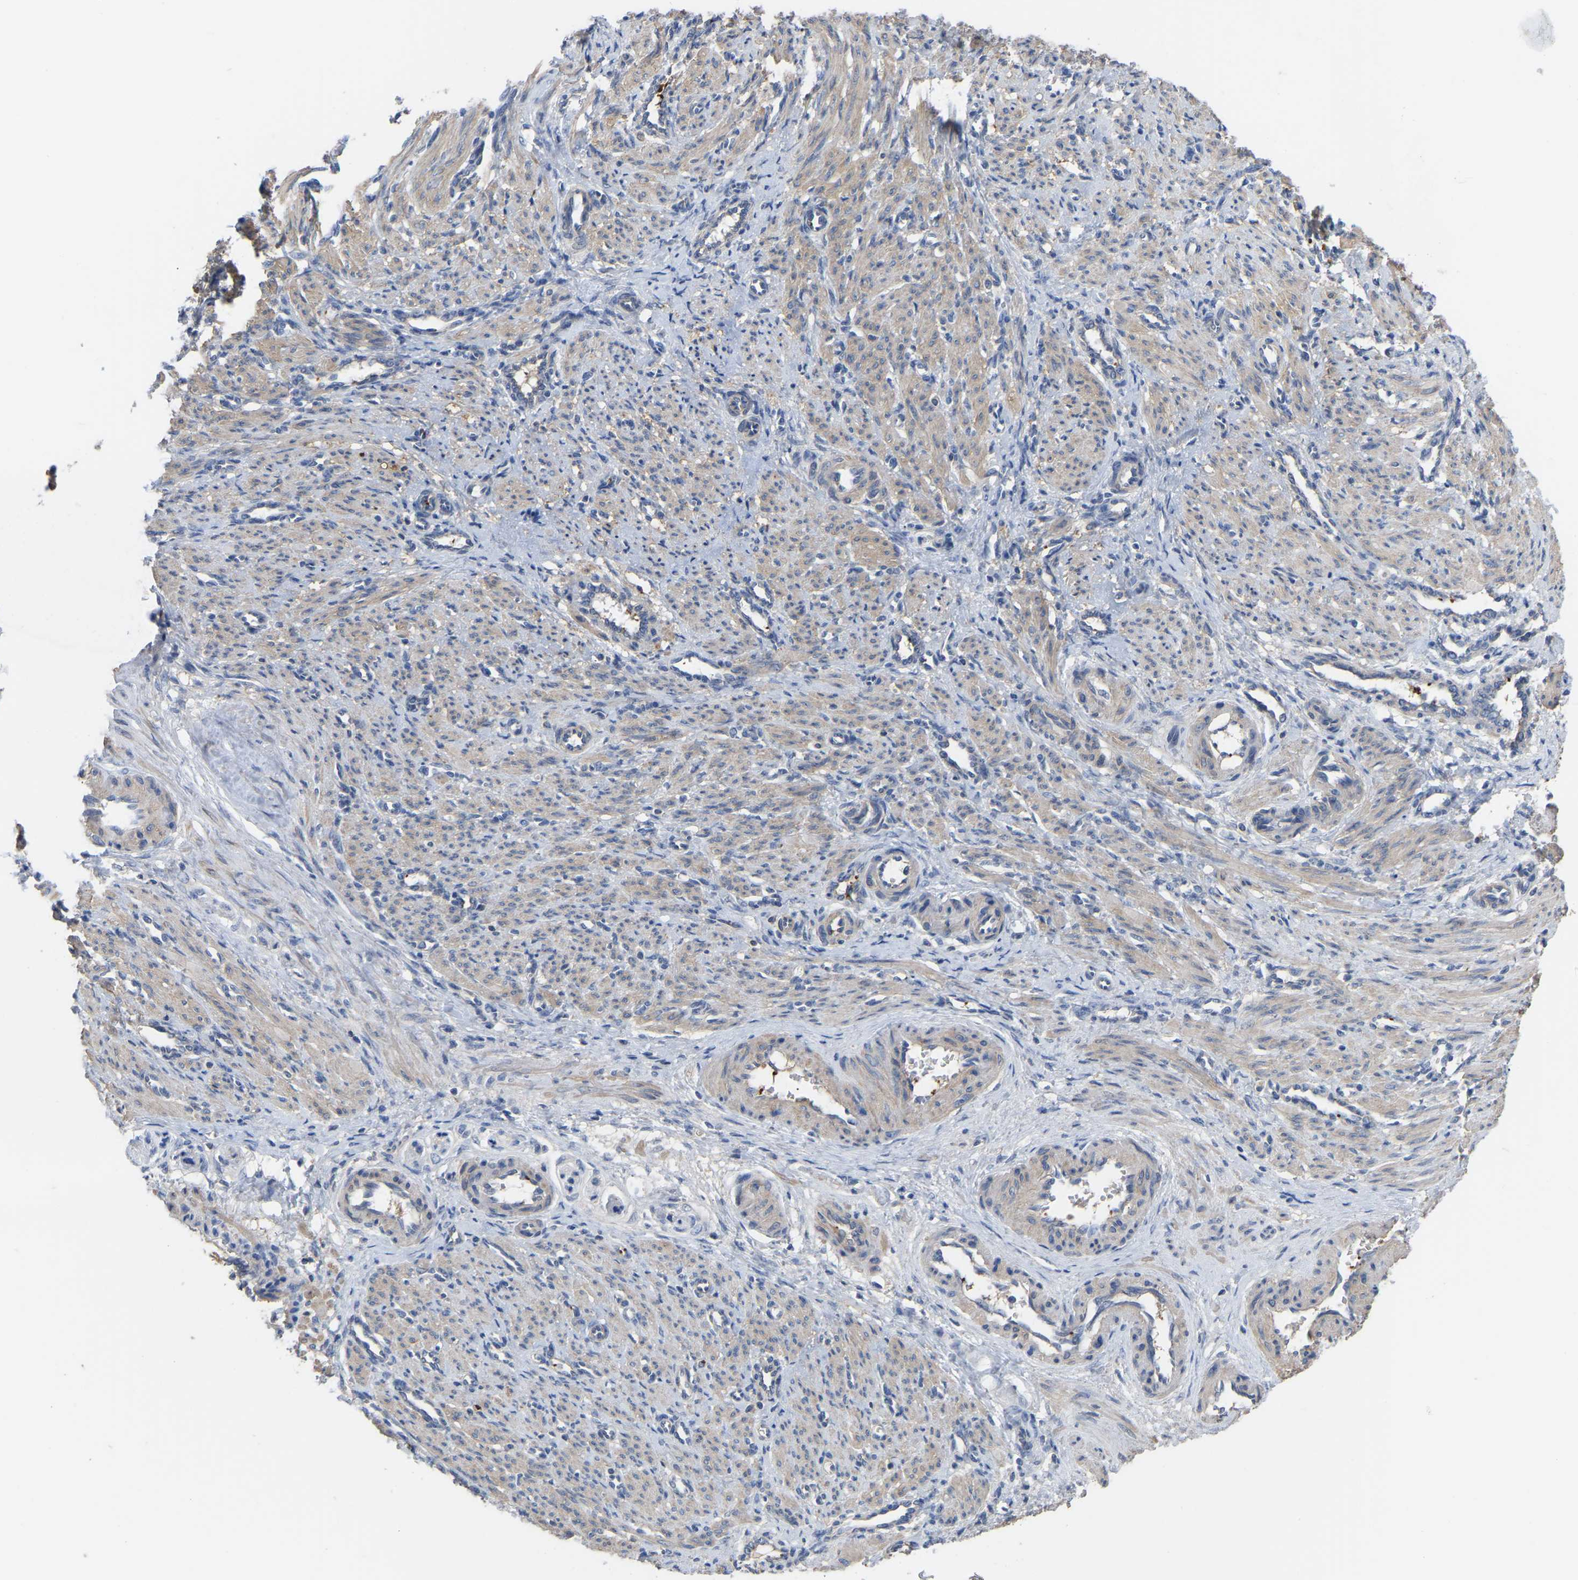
{"staining": {"intensity": "moderate", "quantity": ">75%", "location": "cytoplasmic/membranous"}, "tissue": "smooth muscle", "cell_type": "Smooth muscle cells", "image_type": "normal", "snomed": [{"axis": "morphology", "description": "Normal tissue, NOS"}, {"axis": "topography", "description": "Endometrium"}], "caption": "Immunohistochemistry histopathology image of benign smooth muscle stained for a protein (brown), which exhibits medium levels of moderate cytoplasmic/membranous positivity in approximately >75% of smooth muscle cells.", "gene": "ZNF449", "patient": {"sex": "female", "age": 33}}